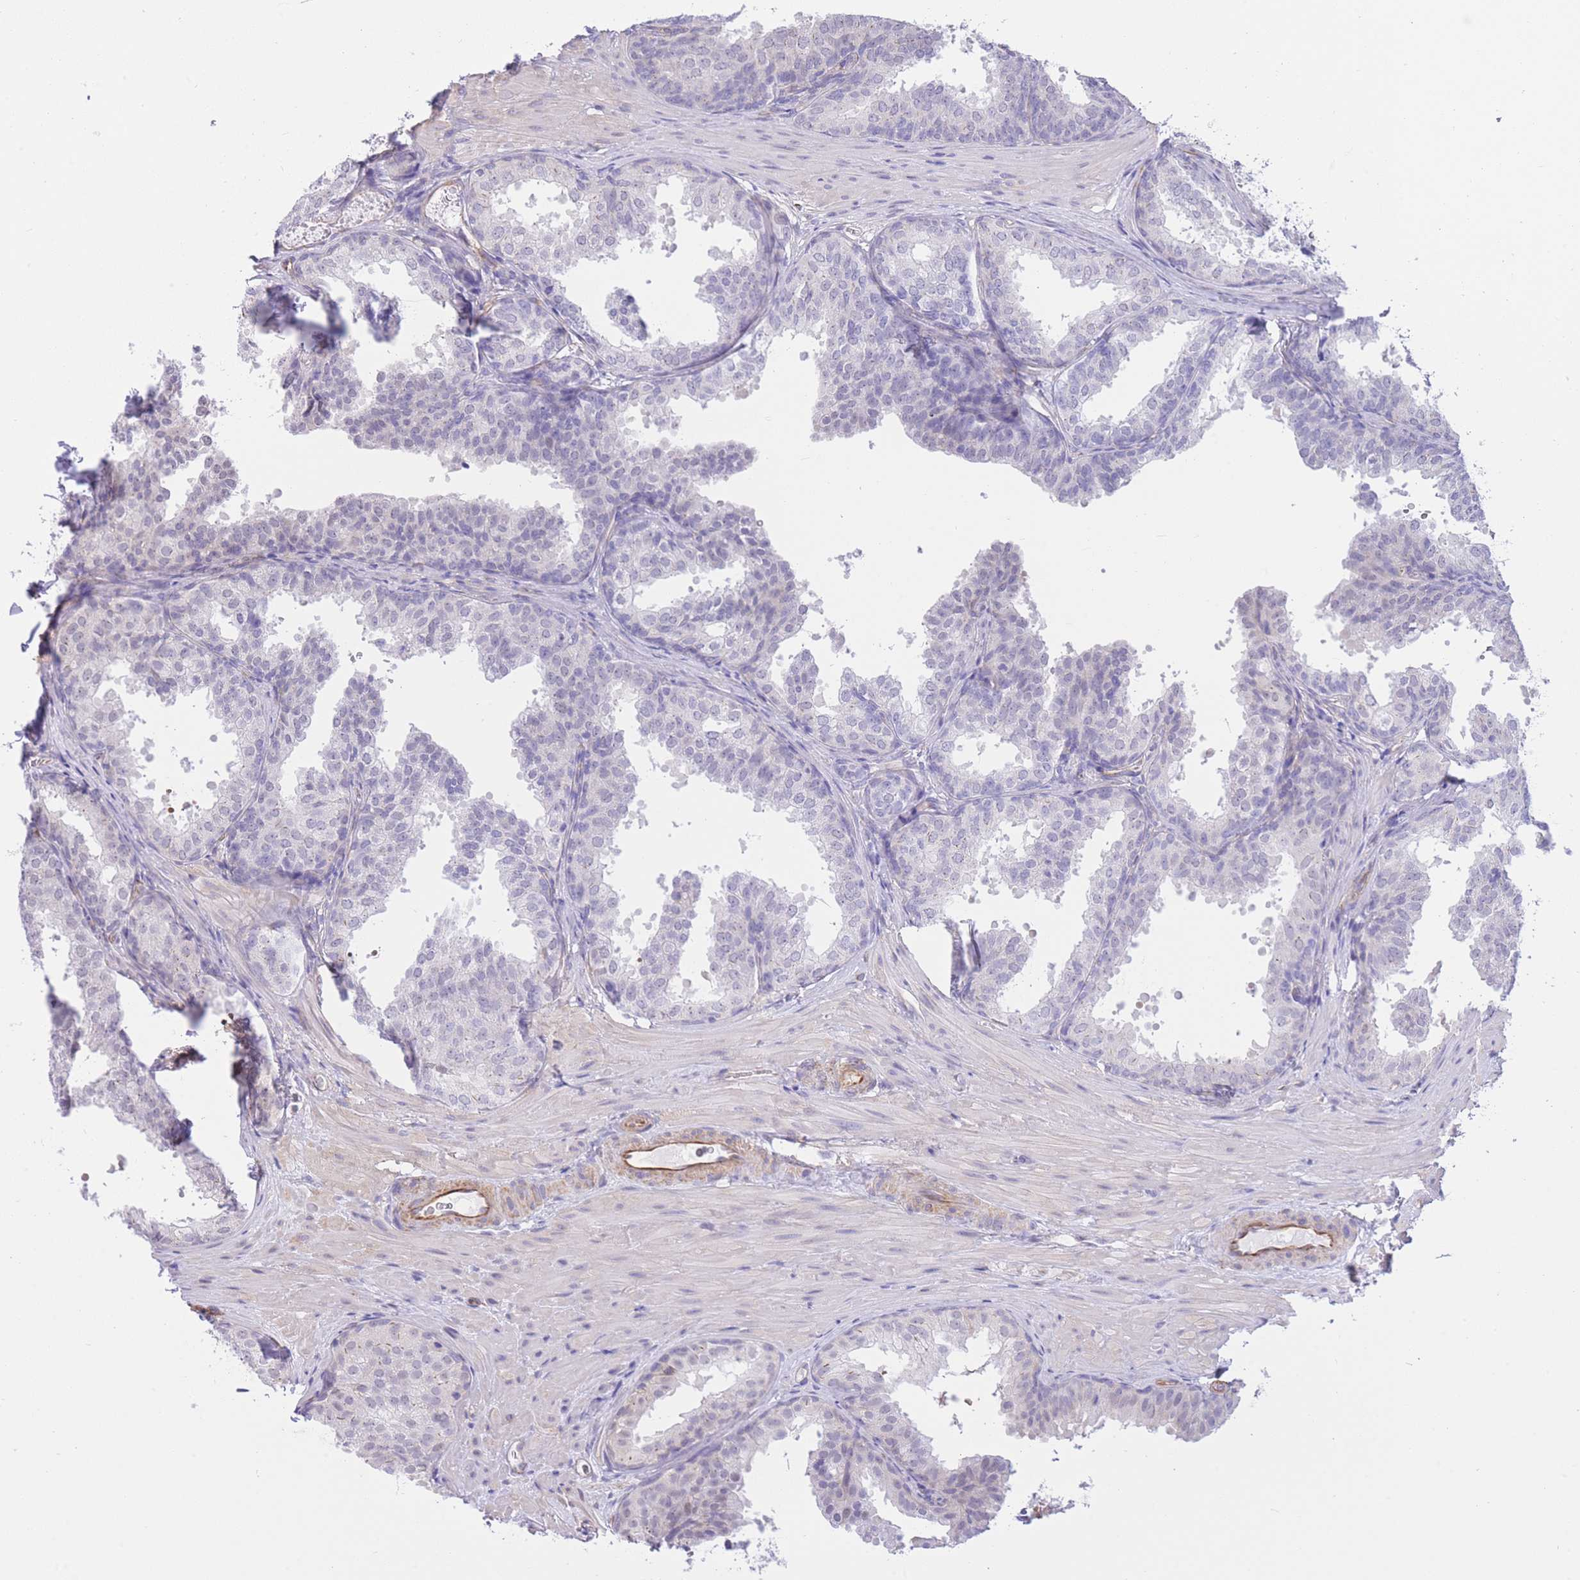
{"staining": {"intensity": "weak", "quantity": "<25%", "location": "cytoplasmic/membranous"}, "tissue": "prostate", "cell_type": "Glandular cells", "image_type": "normal", "snomed": [{"axis": "morphology", "description": "Normal tissue, NOS"}, {"axis": "topography", "description": "Prostate"}], "caption": "There is no significant staining in glandular cells of prostate.", "gene": "PSG11", "patient": {"sex": "male", "age": 37}}